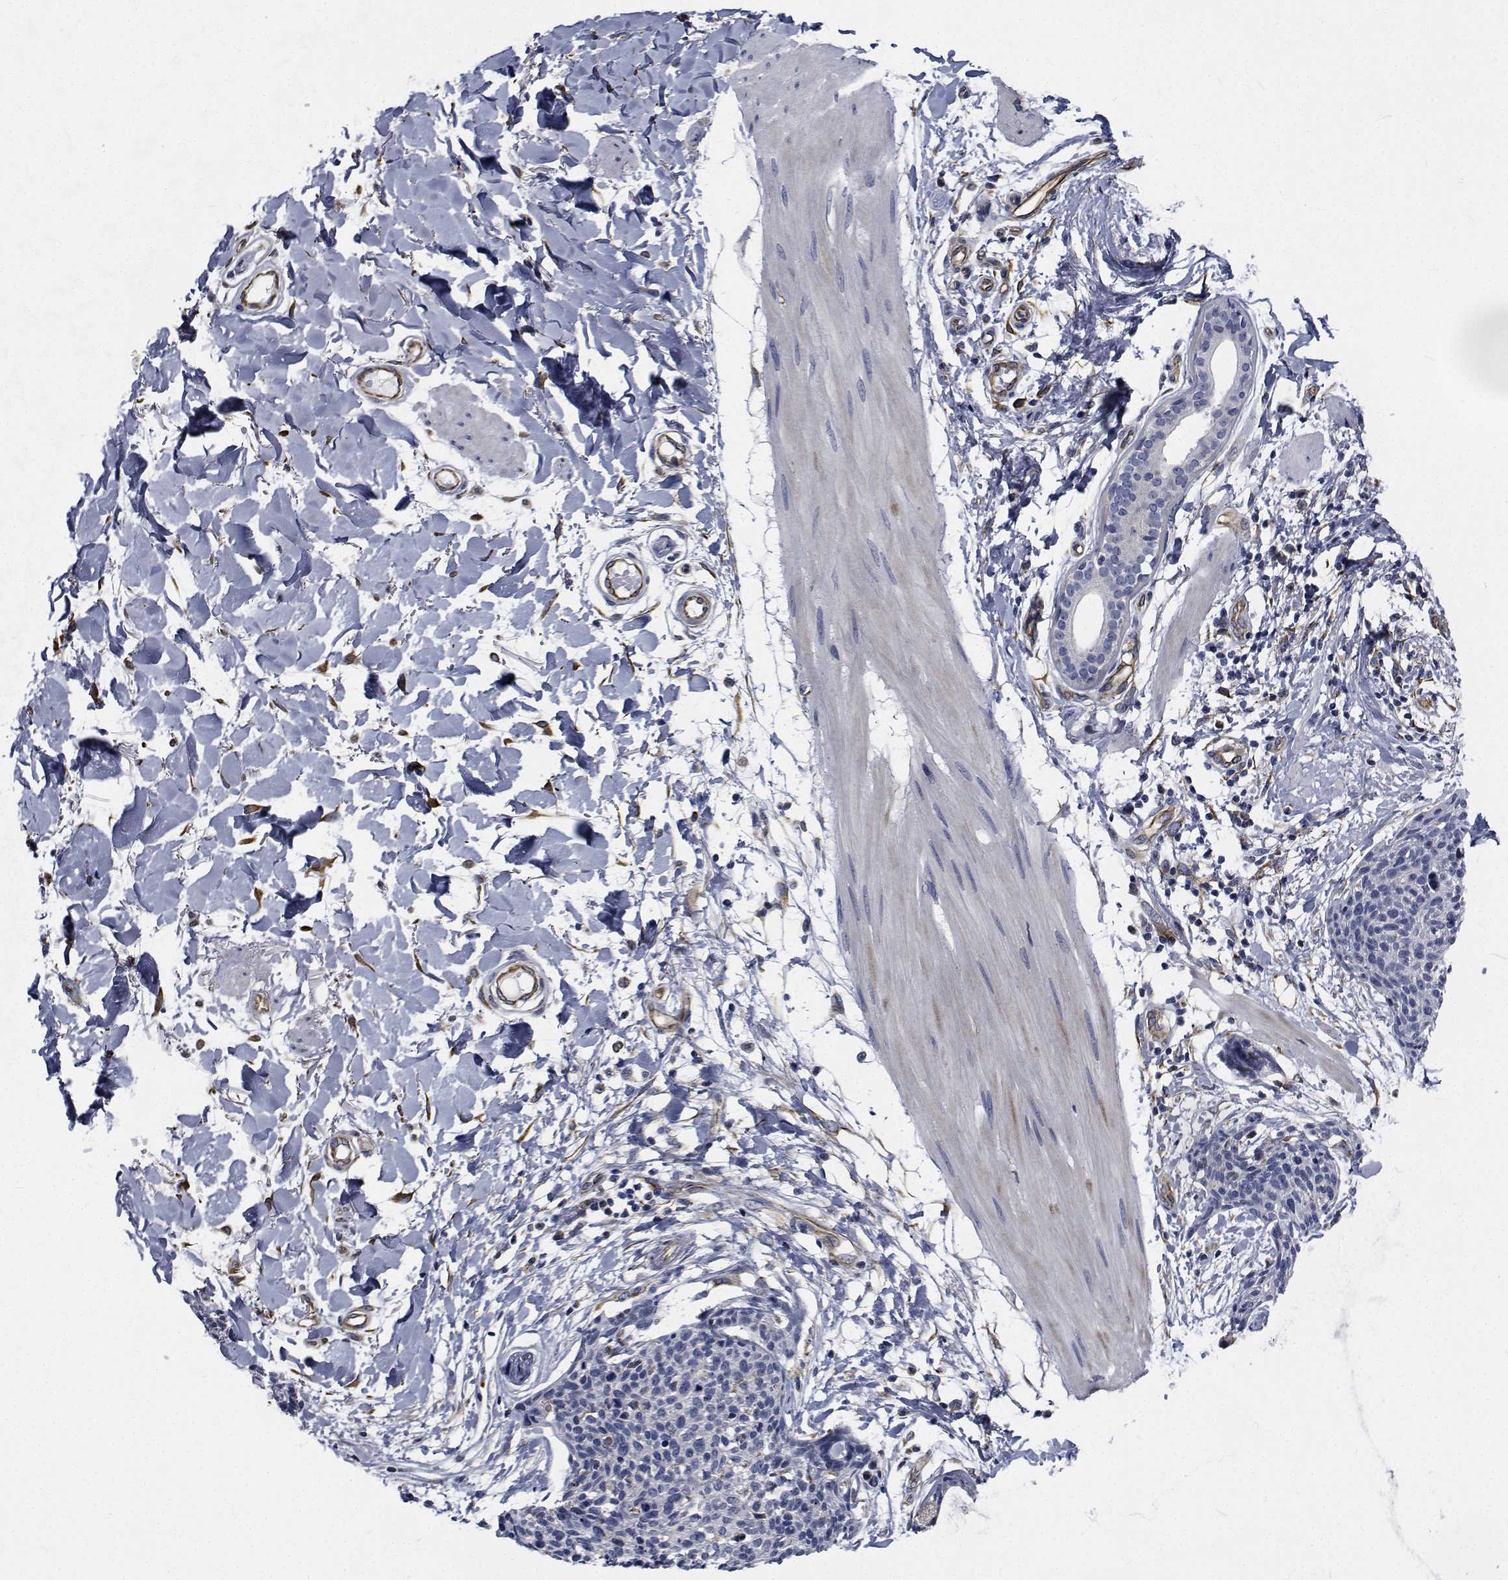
{"staining": {"intensity": "negative", "quantity": "none", "location": "none"}, "tissue": "skin cancer", "cell_type": "Tumor cells", "image_type": "cancer", "snomed": [{"axis": "morphology", "description": "Squamous cell carcinoma, NOS"}, {"axis": "topography", "description": "Skin"}, {"axis": "topography", "description": "Vulva"}], "caption": "Skin cancer was stained to show a protein in brown. There is no significant positivity in tumor cells. (Immunohistochemistry, brightfield microscopy, high magnification).", "gene": "TTBK1", "patient": {"sex": "female", "age": 75}}